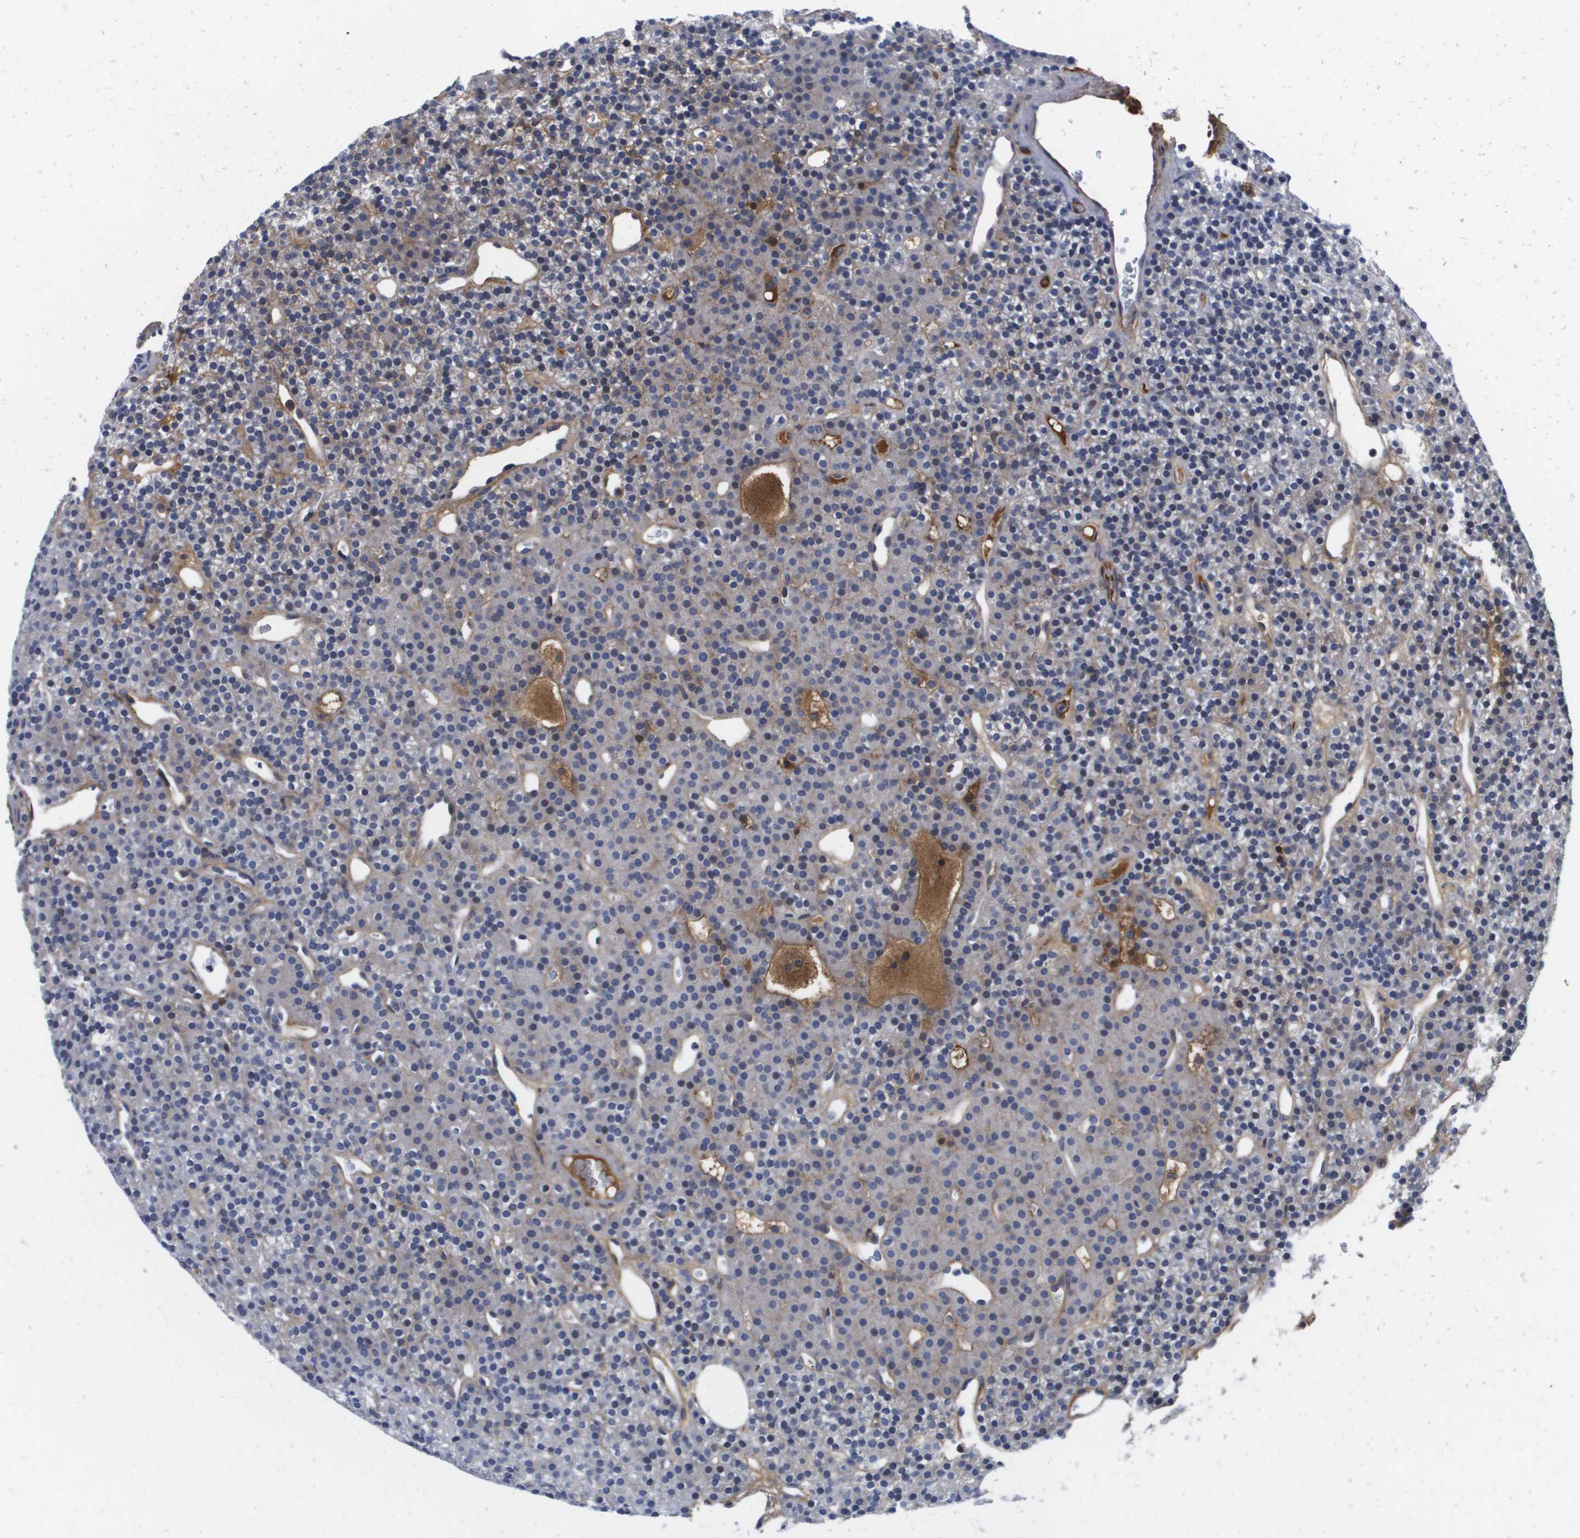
{"staining": {"intensity": "negative", "quantity": "none", "location": "none"}, "tissue": "parathyroid gland", "cell_type": "Glandular cells", "image_type": "normal", "snomed": [{"axis": "morphology", "description": "Normal tissue, NOS"}, {"axis": "morphology", "description": "Hyperplasia, NOS"}, {"axis": "topography", "description": "Parathyroid gland"}], "caption": "This image is of normal parathyroid gland stained with immunohistochemistry to label a protein in brown with the nuclei are counter-stained blue. There is no positivity in glandular cells.", "gene": "SERPINC1", "patient": {"sex": "male", "age": 44}}